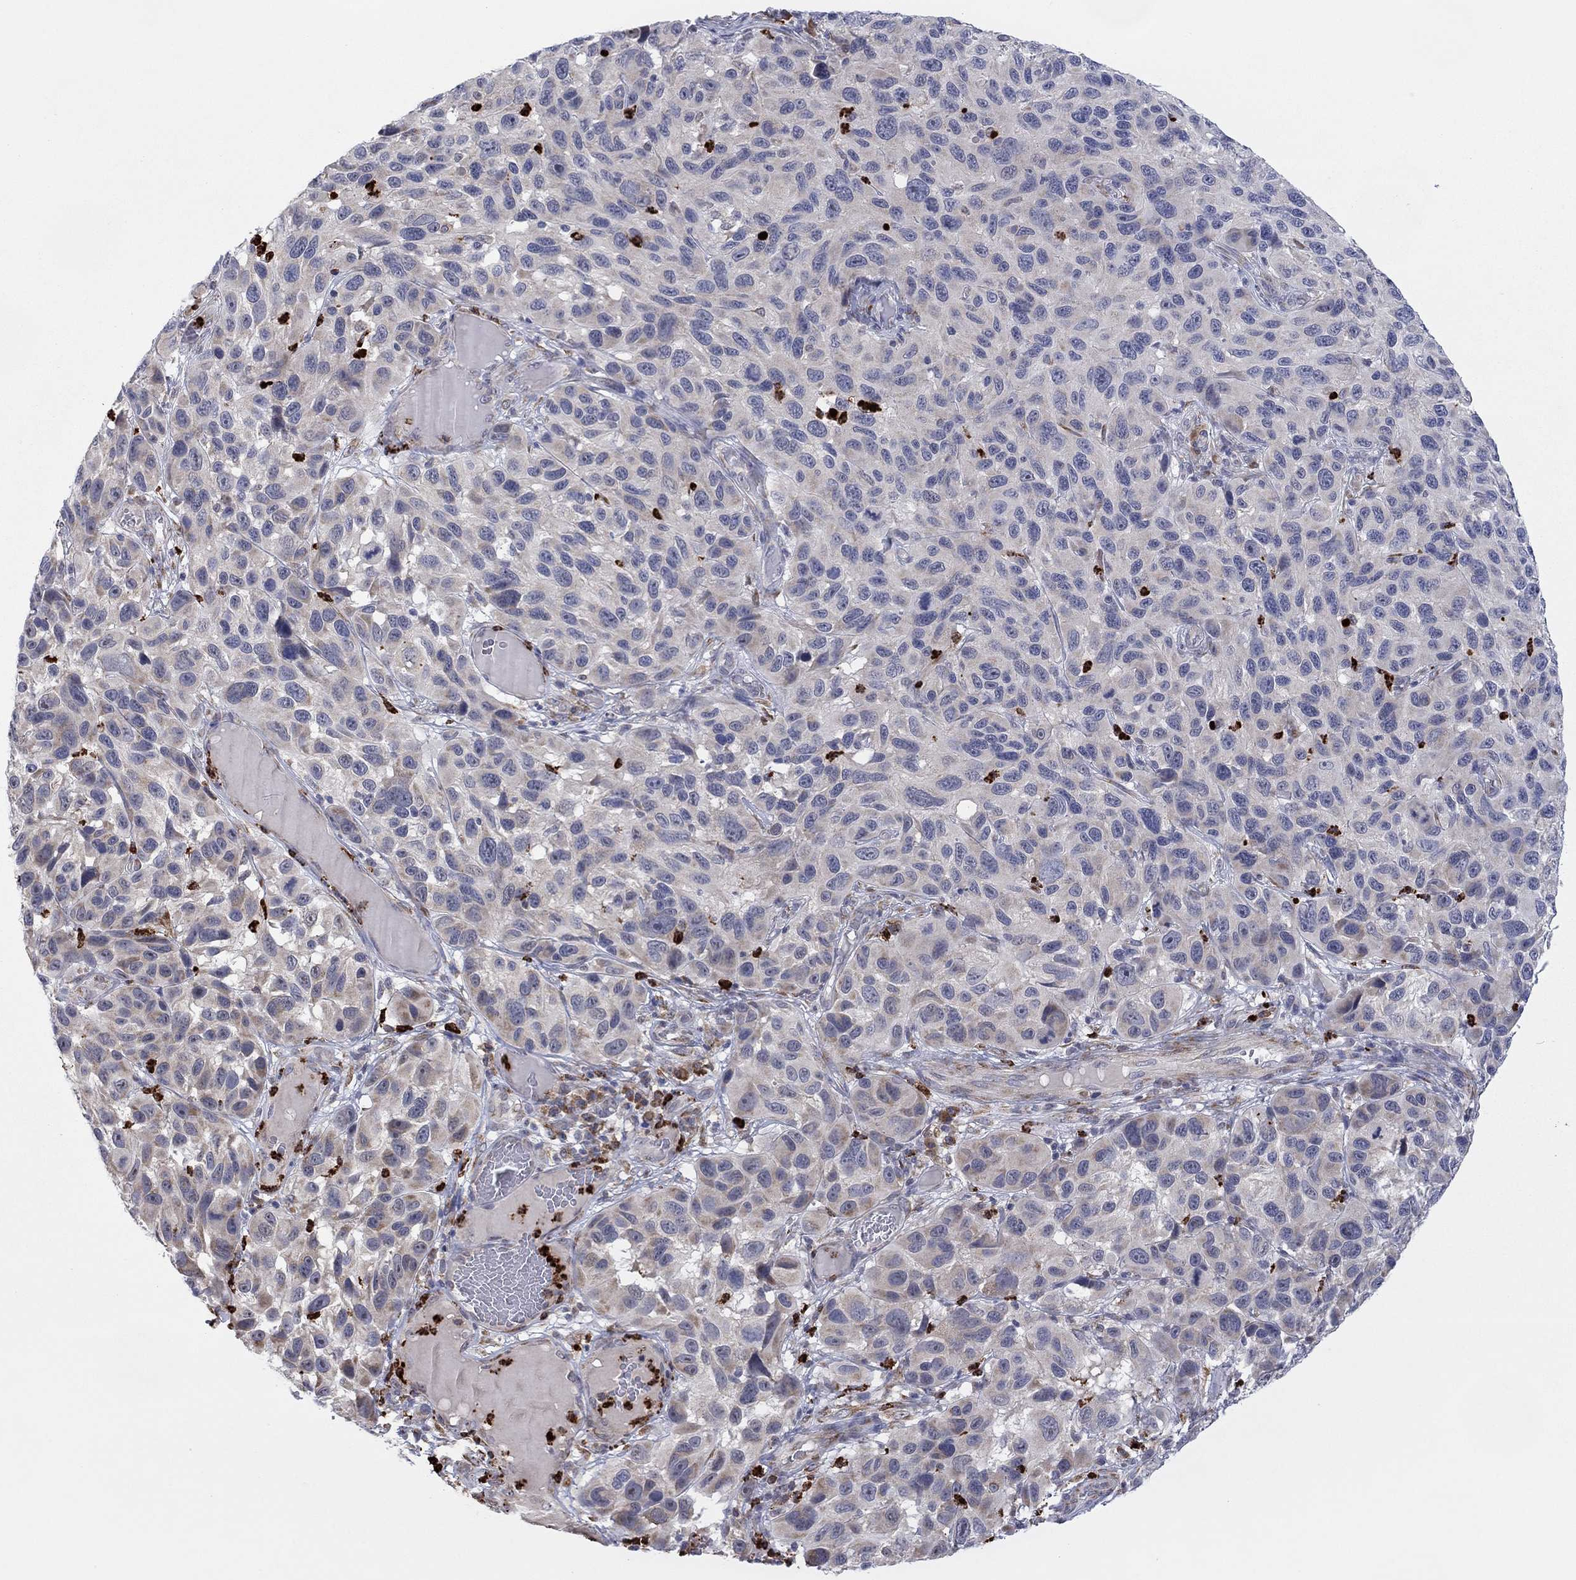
{"staining": {"intensity": "weak", "quantity": "<25%", "location": "cytoplasmic/membranous"}, "tissue": "melanoma", "cell_type": "Tumor cells", "image_type": "cancer", "snomed": [{"axis": "morphology", "description": "Malignant melanoma, NOS"}, {"axis": "topography", "description": "Skin"}], "caption": "Immunohistochemistry of human malignant melanoma shows no expression in tumor cells. Brightfield microscopy of immunohistochemistry stained with DAB (brown) and hematoxylin (blue), captured at high magnification.", "gene": "MTRFR", "patient": {"sex": "male", "age": 53}}